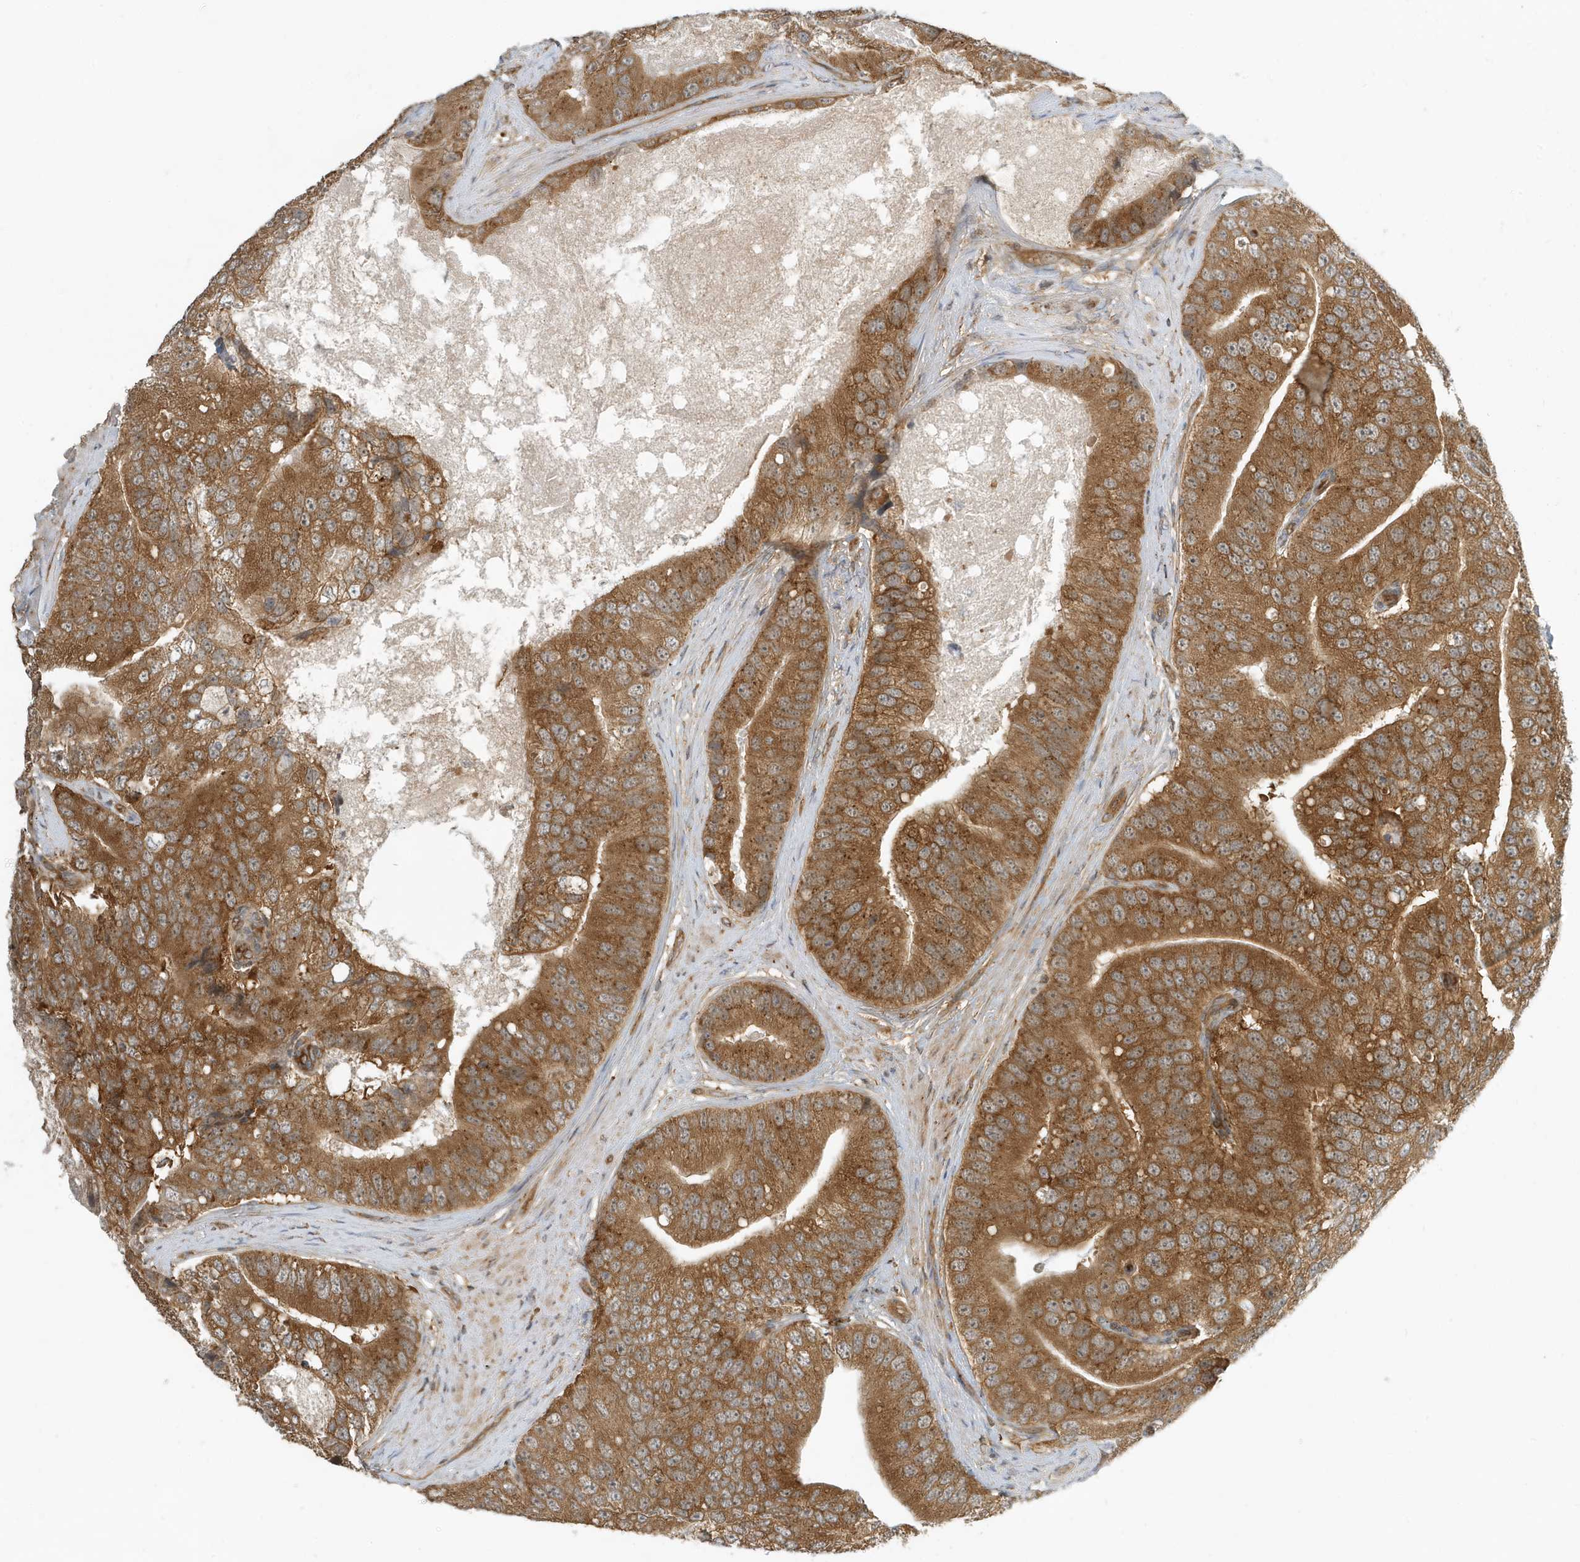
{"staining": {"intensity": "moderate", "quantity": ">75%", "location": "cytoplasmic/membranous"}, "tissue": "prostate cancer", "cell_type": "Tumor cells", "image_type": "cancer", "snomed": [{"axis": "morphology", "description": "Adenocarcinoma, High grade"}, {"axis": "topography", "description": "Prostate"}], "caption": "IHC image of neoplastic tissue: adenocarcinoma (high-grade) (prostate) stained using IHC demonstrates medium levels of moderate protein expression localized specifically in the cytoplasmic/membranous of tumor cells, appearing as a cytoplasmic/membranous brown color.", "gene": "FYCO1", "patient": {"sex": "male", "age": 70}}